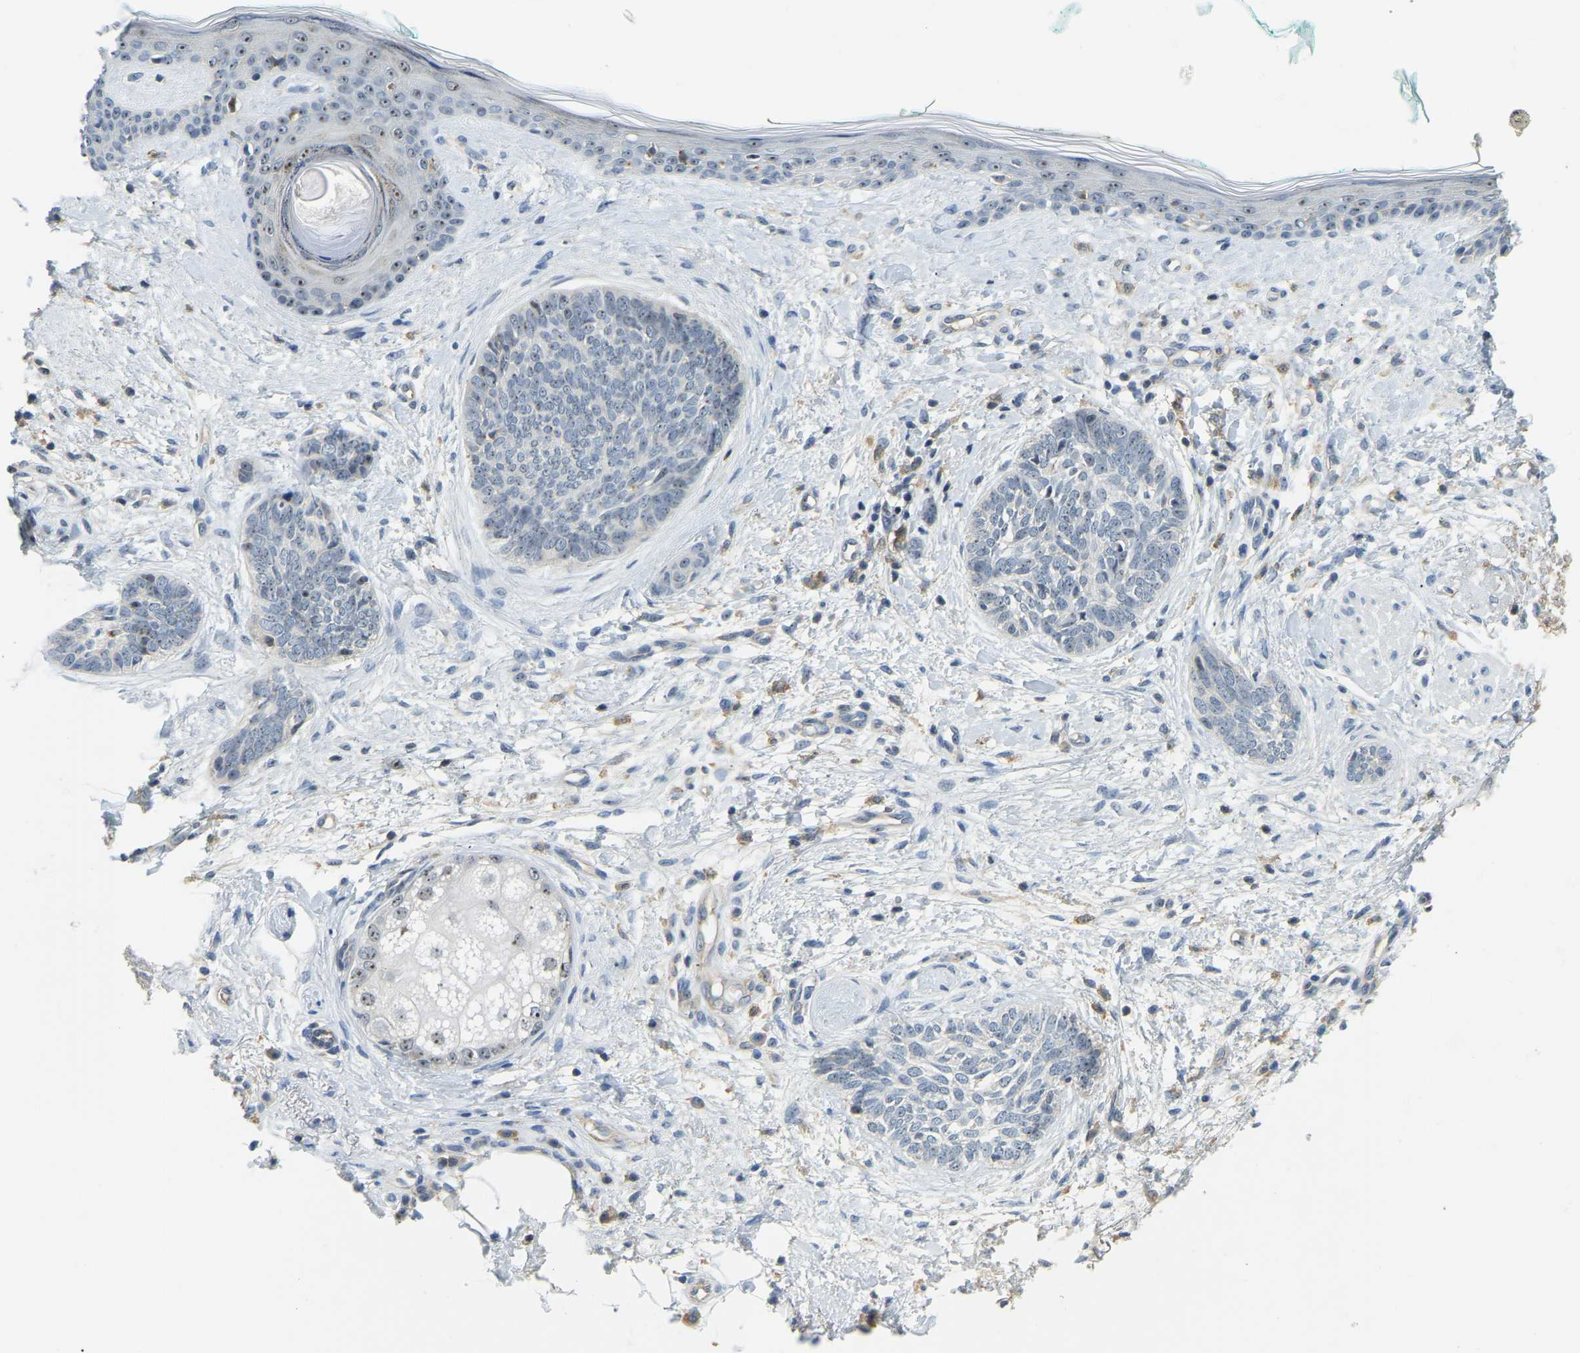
{"staining": {"intensity": "weak", "quantity": "<25%", "location": "nuclear"}, "tissue": "skin cancer", "cell_type": "Tumor cells", "image_type": "cancer", "snomed": [{"axis": "morphology", "description": "Basal cell carcinoma"}, {"axis": "topography", "description": "Skin"}], "caption": "An immunohistochemistry (IHC) micrograph of skin basal cell carcinoma is shown. There is no staining in tumor cells of skin basal cell carcinoma.", "gene": "RRP1", "patient": {"sex": "female", "age": 84}}